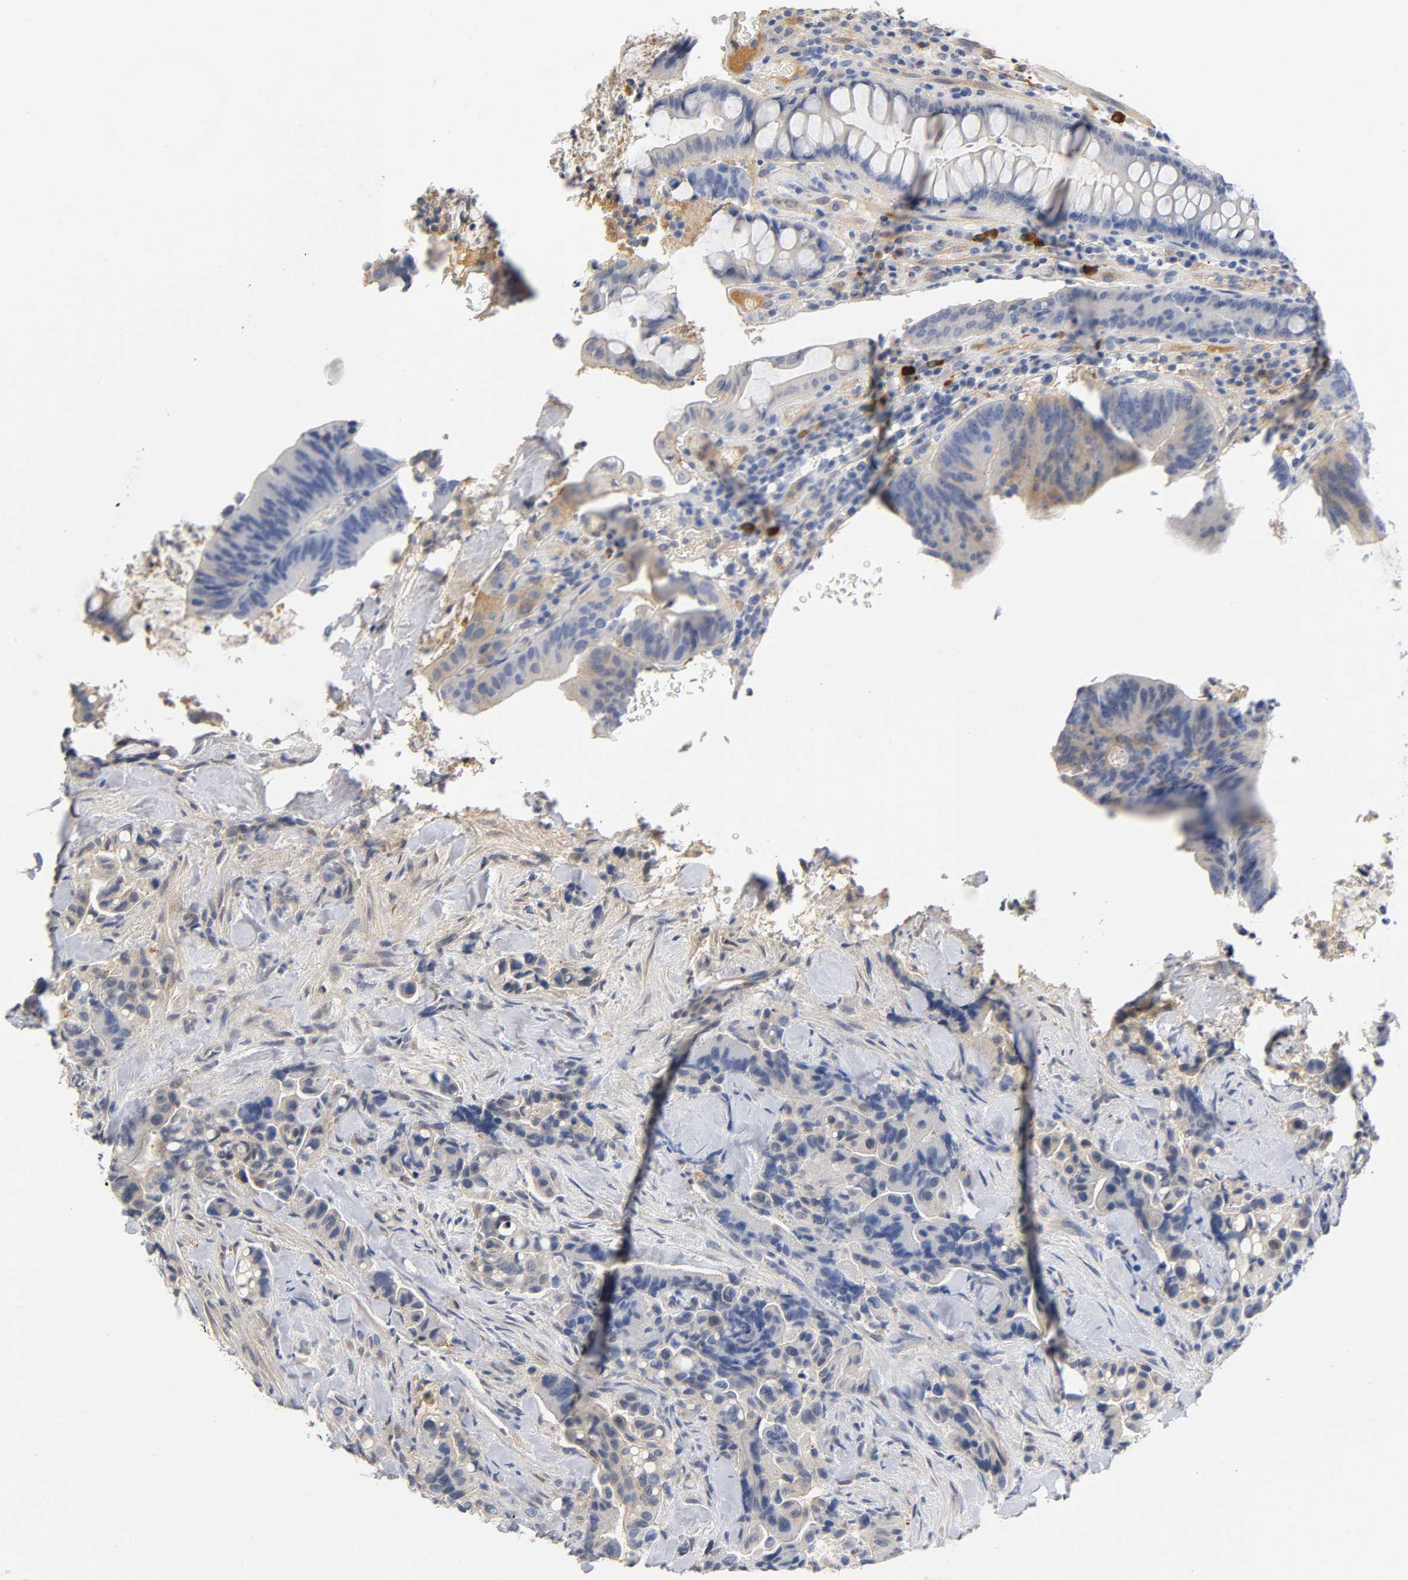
{"staining": {"intensity": "weak", "quantity": "25%-75%", "location": "cytoplasmic/membranous"}, "tissue": "colorectal cancer", "cell_type": "Tumor cells", "image_type": "cancer", "snomed": [{"axis": "morphology", "description": "Normal tissue, NOS"}, {"axis": "morphology", "description": "Adenocarcinoma, NOS"}, {"axis": "topography", "description": "Colon"}], "caption": "An image of colorectal cancer stained for a protein demonstrates weak cytoplasmic/membranous brown staining in tumor cells.", "gene": "TNC", "patient": {"sex": "male", "age": 82}}